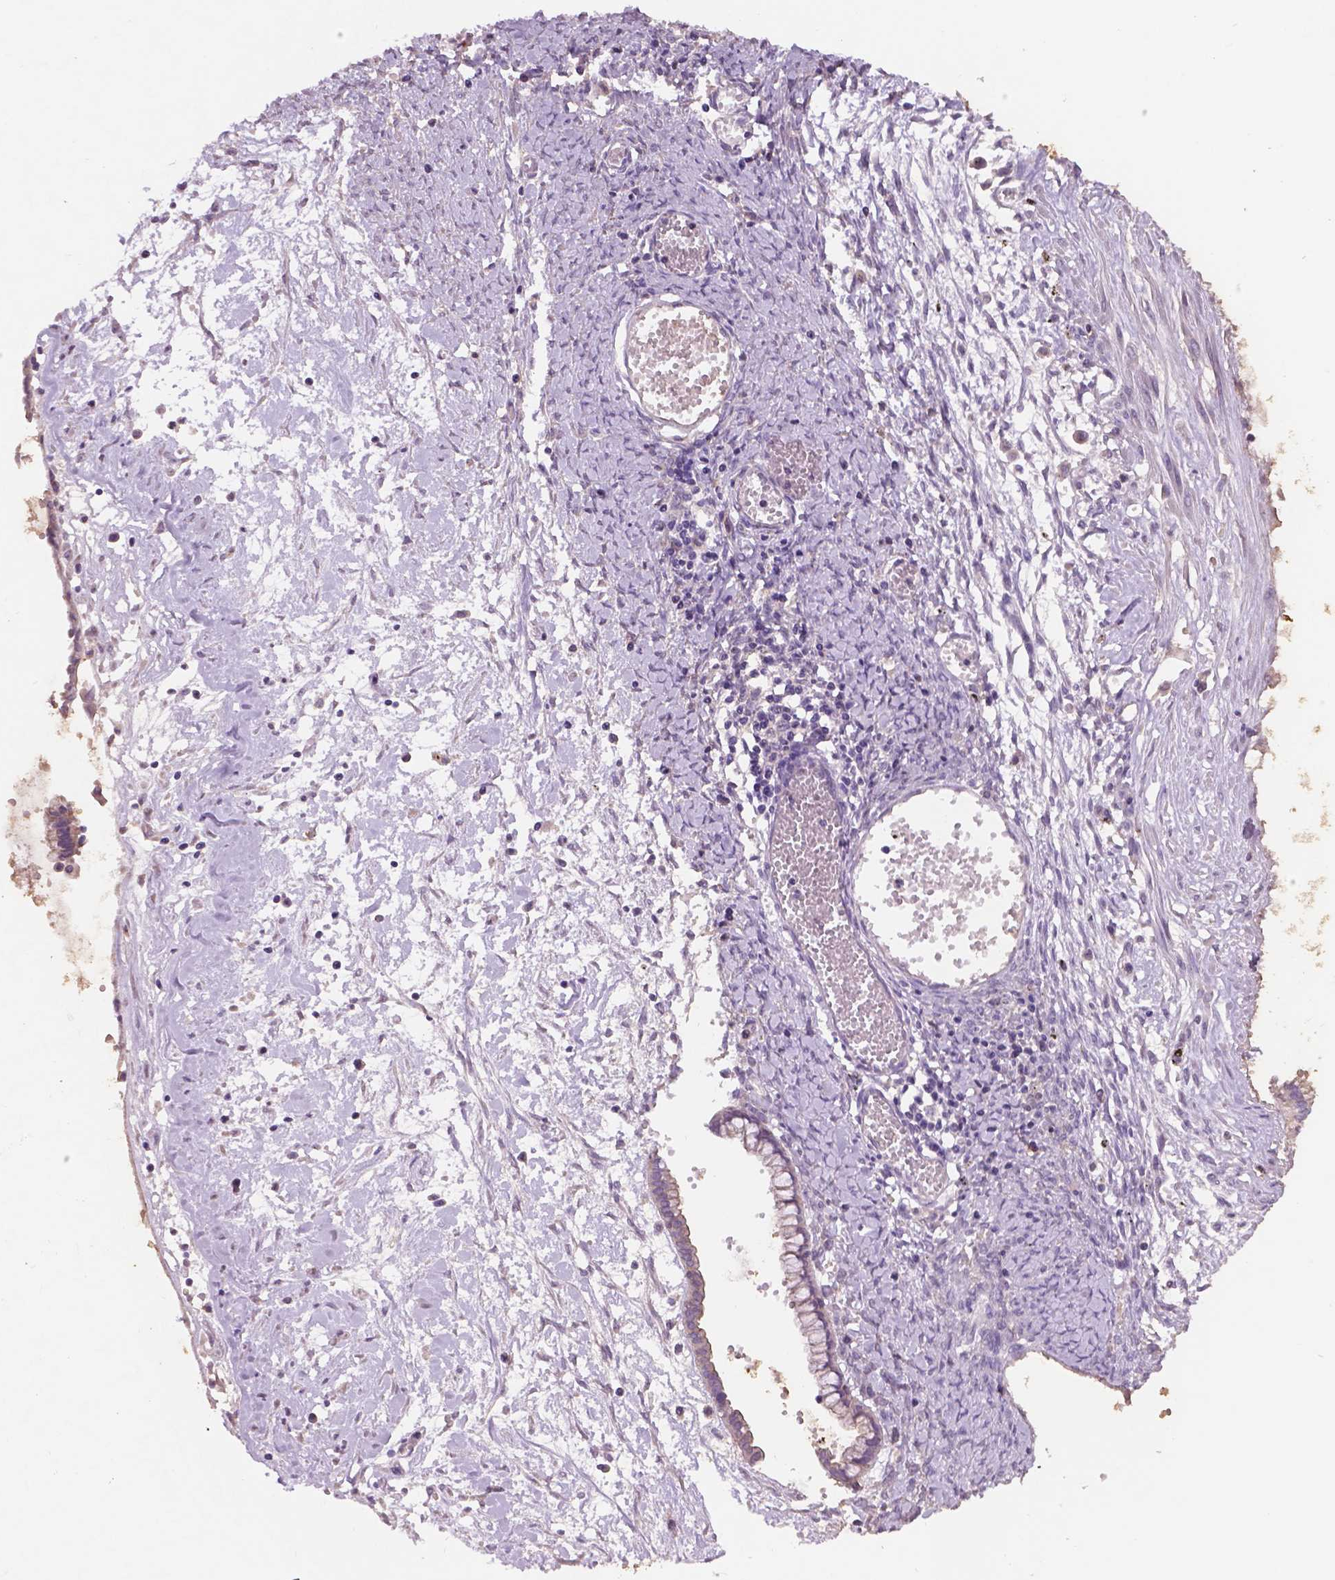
{"staining": {"intensity": "negative", "quantity": "none", "location": "none"}, "tissue": "ovarian cancer", "cell_type": "Tumor cells", "image_type": "cancer", "snomed": [{"axis": "morphology", "description": "Cystadenocarcinoma, mucinous, NOS"}, {"axis": "topography", "description": "Ovary"}], "caption": "Tumor cells are negative for protein expression in human ovarian cancer. Nuclei are stained in blue.", "gene": "GXYLT2", "patient": {"sex": "female", "age": 67}}